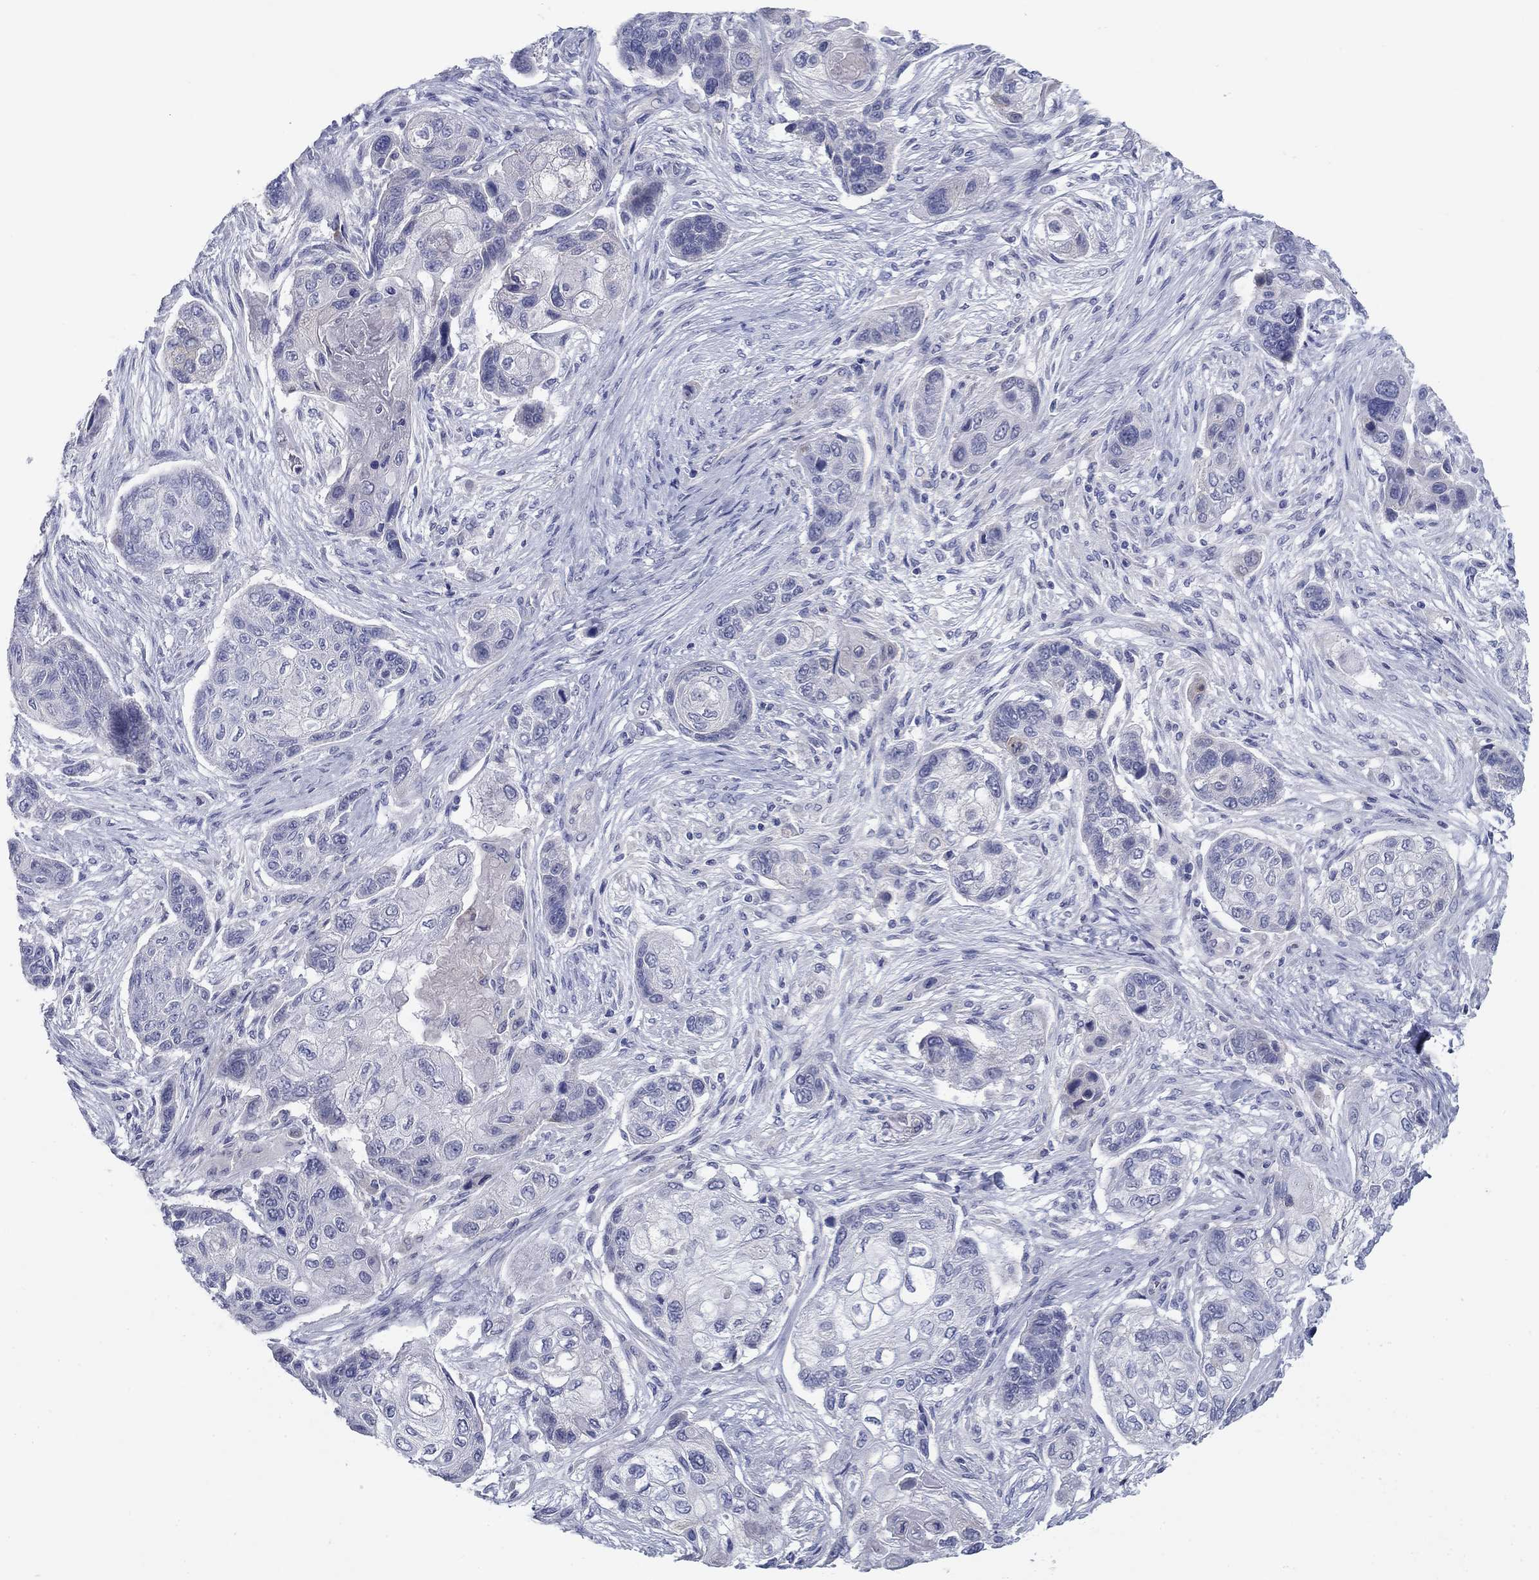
{"staining": {"intensity": "negative", "quantity": "none", "location": "none"}, "tissue": "lung cancer", "cell_type": "Tumor cells", "image_type": "cancer", "snomed": [{"axis": "morphology", "description": "Squamous cell carcinoma, NOS"}, {"axis": "topography", "description": "Lung"}], "caption": "IHC of human lung cancer (squamous cell carcinoma) demonstrates no positivity in tumor cells. (Stains: DAB (3,3'-diaminobenzidine) immunohistochemistry with hematoxylin counter stain, Microscopy: brightfield microscopy at high magnification).", "gene": "GRK7", "patient": {"sex": "male", "age": 69}}